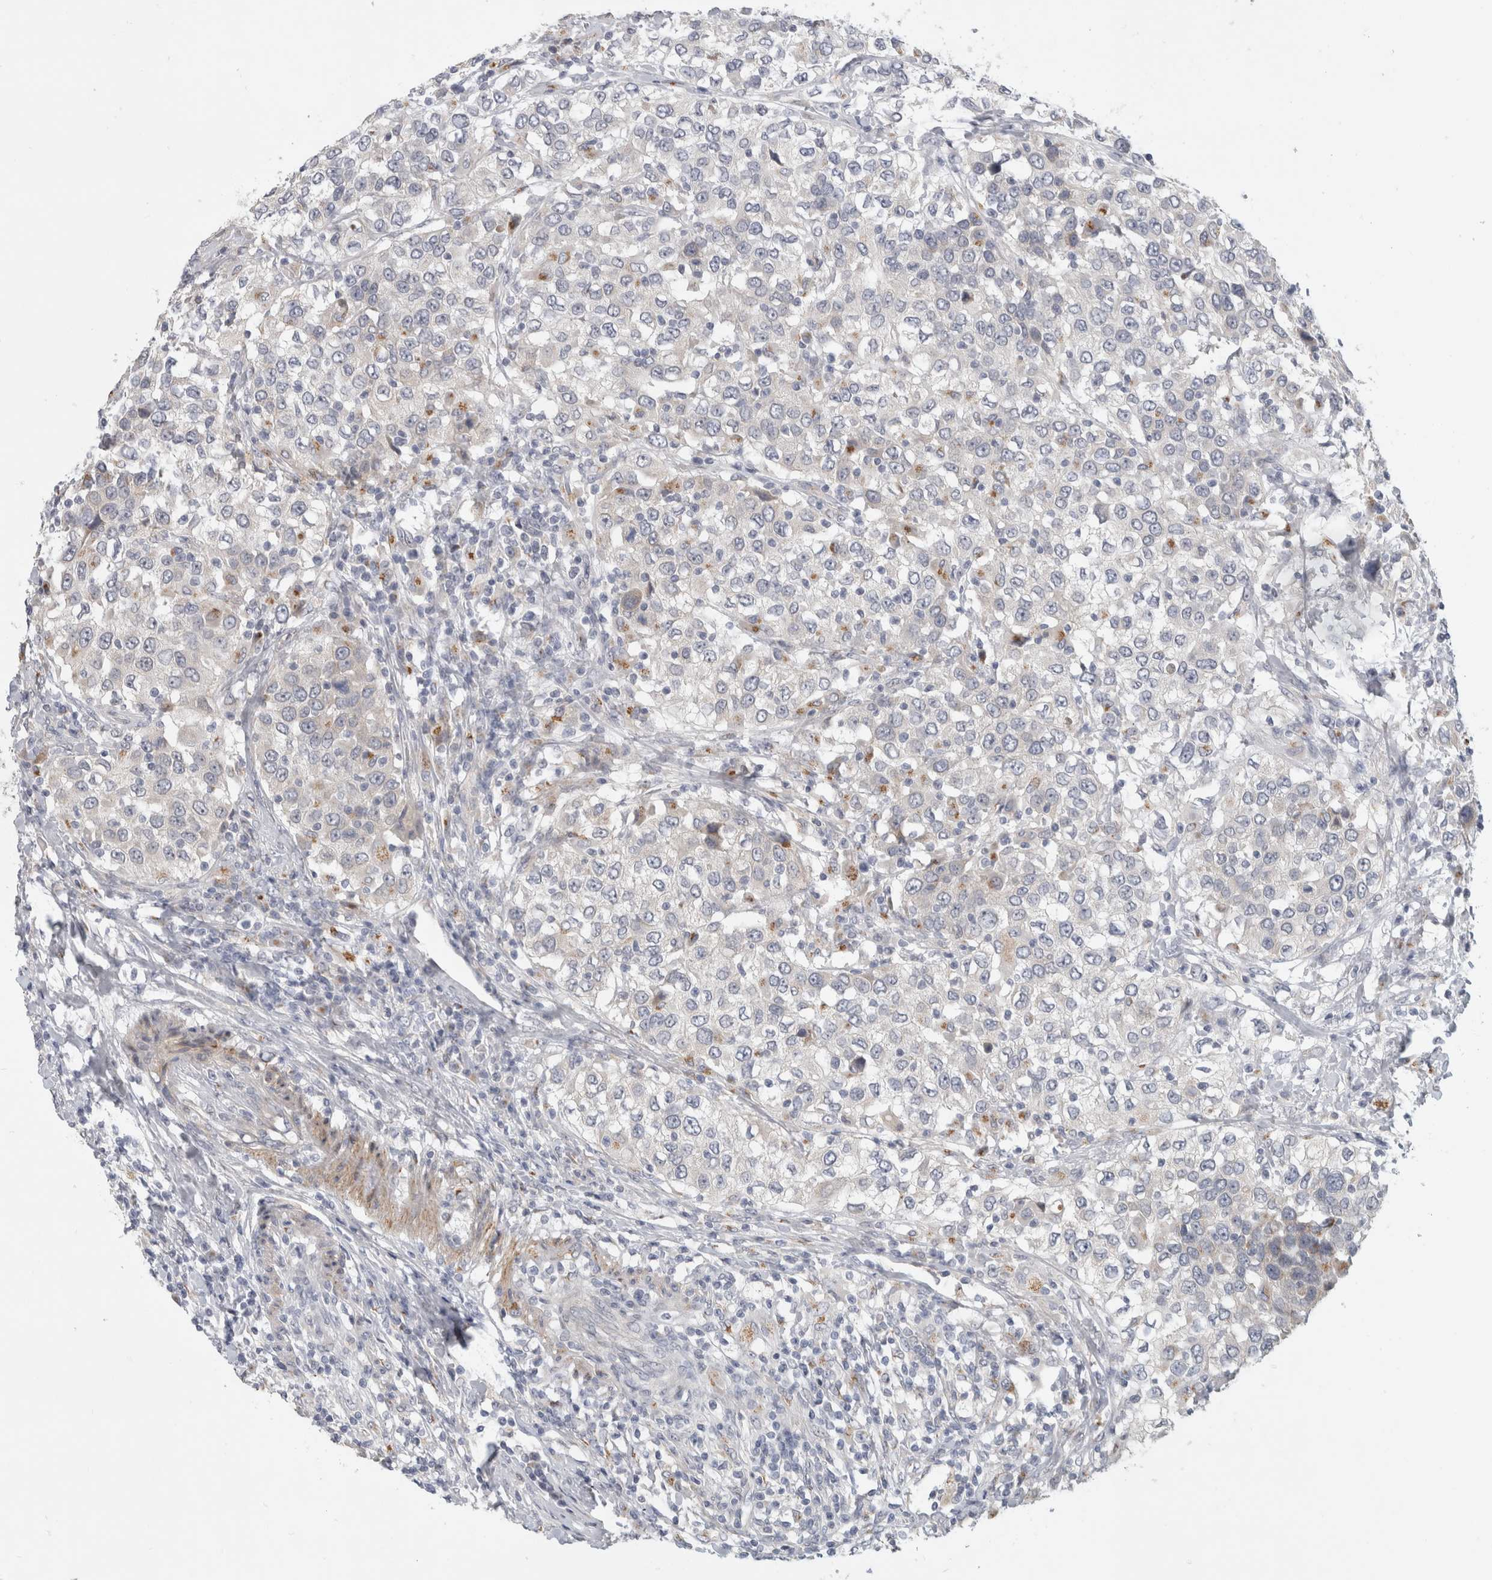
{"staining": {"intensity": "negative", "quantity": "none", "location": "none"}, "tissue": "urothelial cancer", "cell_type": "Tumor cells", "image_type": "cancer", "snomed": [{"axis": "morphology", "description": "Urothelial carcinoma, High grade"}, {"axis": "topography", "description": "Urinary bladder"}], "caption": "An image of human urothelial cancer is negative for staining in tumor cells. (IHC, brightfield microscopy, high magnification).", "gene": "MGAT1", "patient": {"sex": "female", "age": 80}}